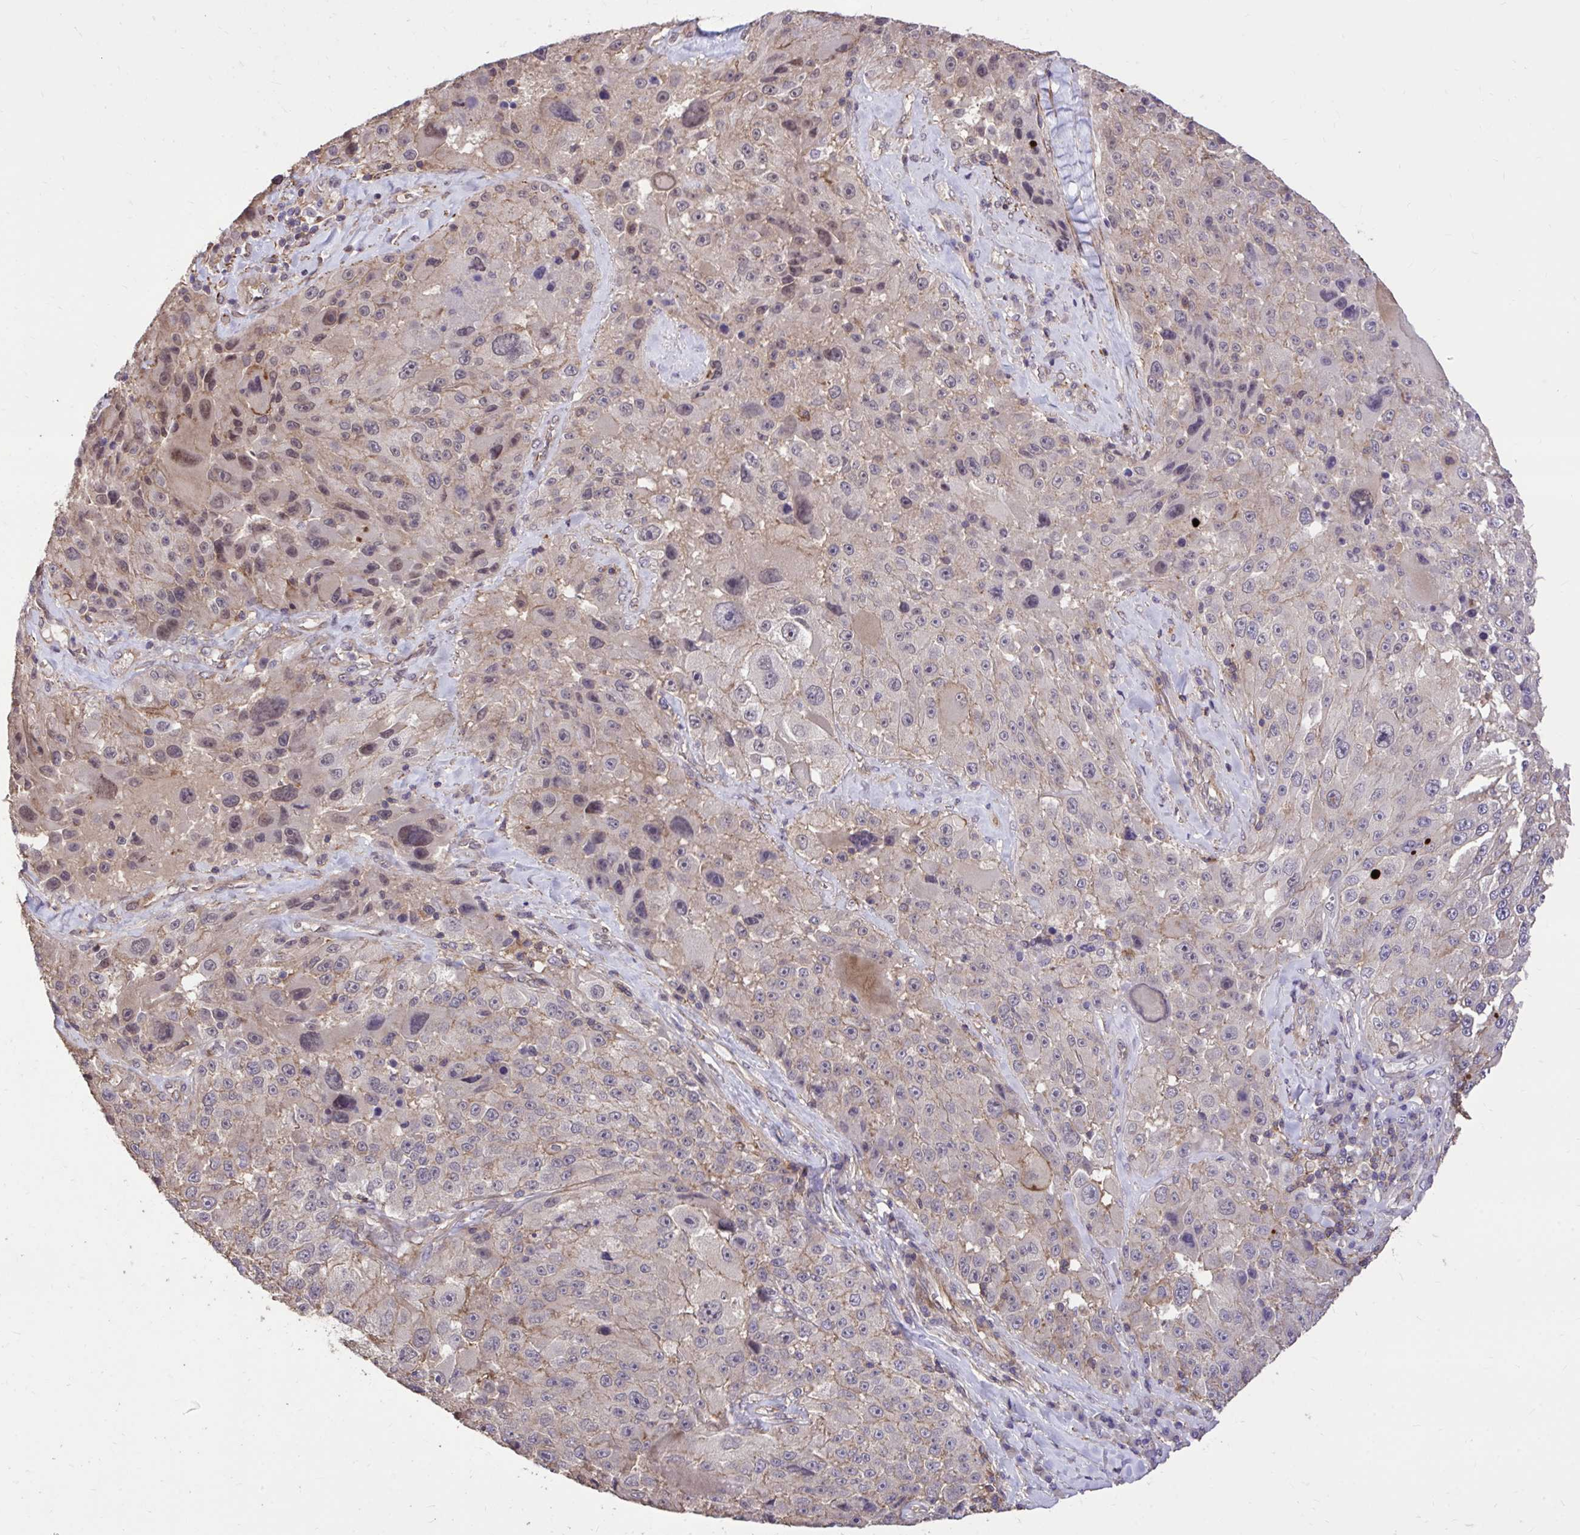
{"staining": {"intensity": "moderate", "quantity": "<25%", "location": "nuclear"}, "tissue": "melanoma", "cell_type": "Tumor cells", "image_type": "cancer", "snomed": [{"axis": "morphology", "description": "Malignant melanoma, Metastatic site"}, {"axis": "topography", "description": "Lymph node"}], "caption": "Malignant melanoma (metastatic site) stained with a brown dye shows moderate nuclear positive positivity in about <25% of tumor cells.", "gene": "IGFL2", "patient": {"sex": "male", "age": 62}}